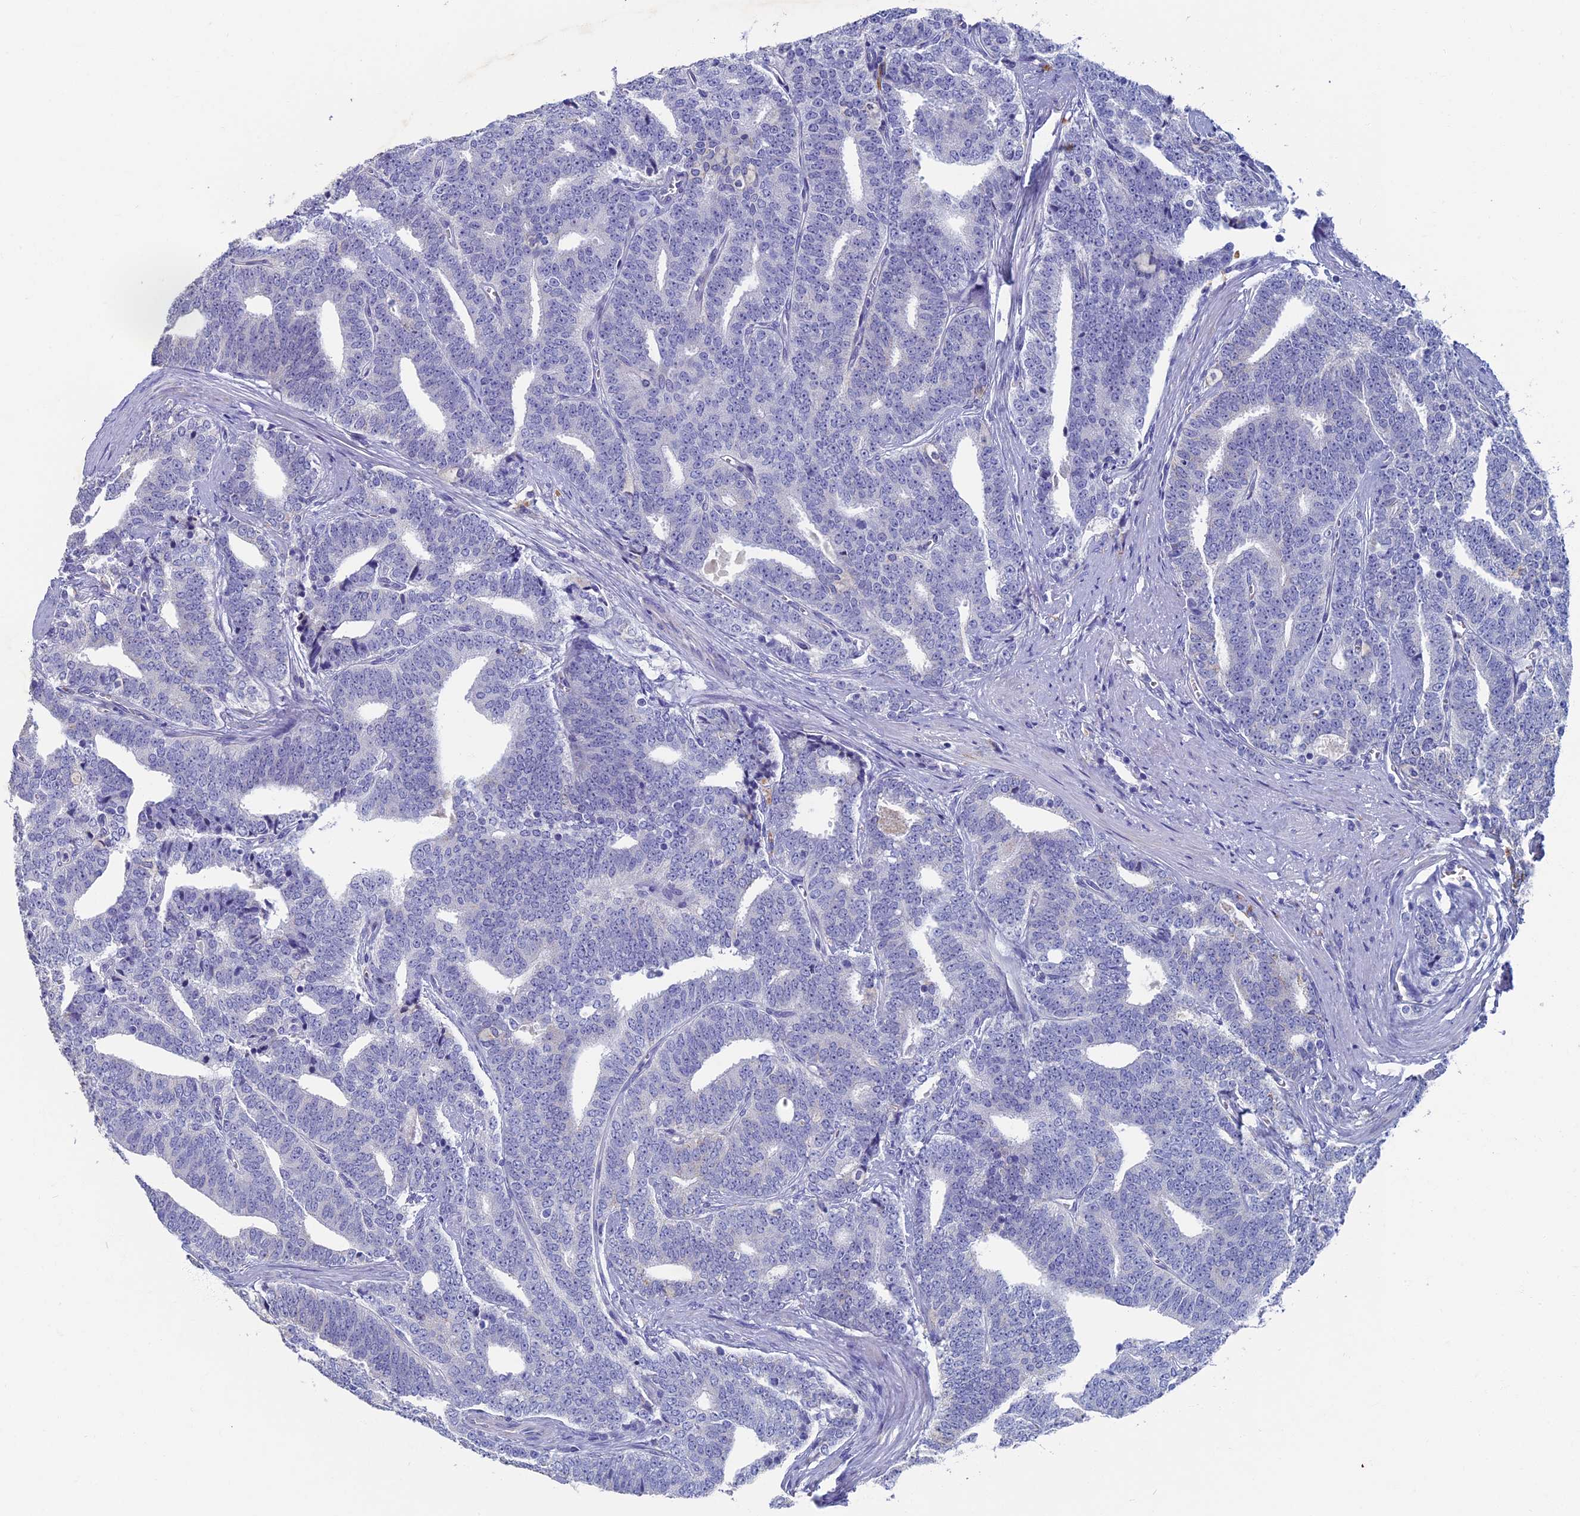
{"staining": {"intensity": "negative", "quantity": "none", "location": "none"}, "tissue": "prostate cancer", "cell_type": "Tumor cells", "image_type": "cancer", "snomed": [{"axis": "morphology", "description": "Adenocarcinoma, High grade"}, {"axis": "topography", "description": "Prostate and seminal vesicle, NOS"}], "caption": "A high-resolution photomicrograph shows immunohistochemistry staining of prostate high-grade adenocarcinoma, which reveals no significant expression in tumor cells.", "gene": "OAT", "patient": {"sex": "male", "age": 67}}